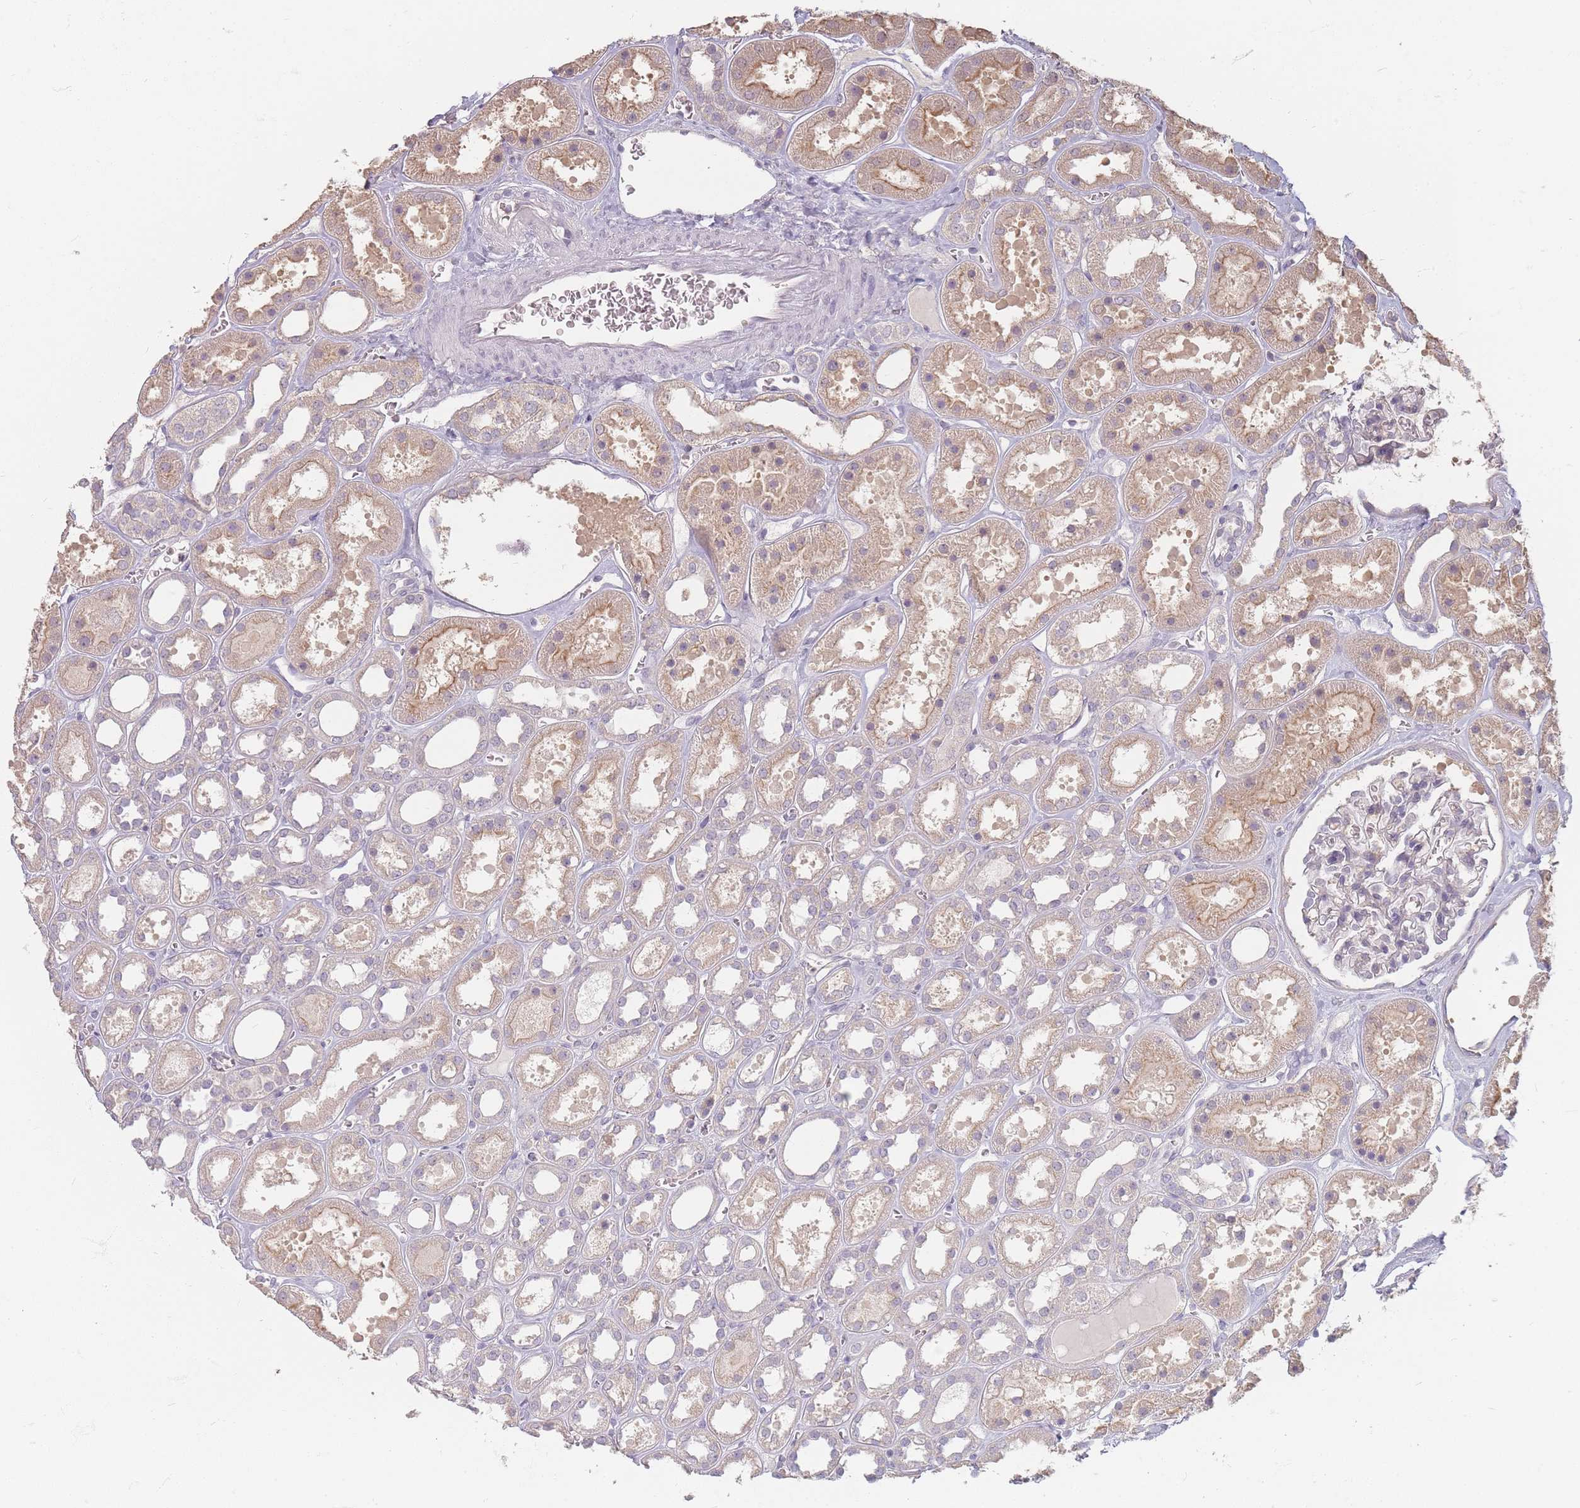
{"staining": {"intensity": "negative", "quantity": "none", "location": "none"}, "tissue": "kidney", "cell_type": "Cells in glomeruli", "image_type": "normal", "snomed": [{"axis": "morphology", "description": "Normal tissue, NOS"}, {"axis": "topography", "description": "Kidney"}], "caption": "Human kidney stained for a protein using IHC displays no expression in cells in glomeruli.", "gene": "RFTN1", "patient": {"sex": "female", "age": 41}}